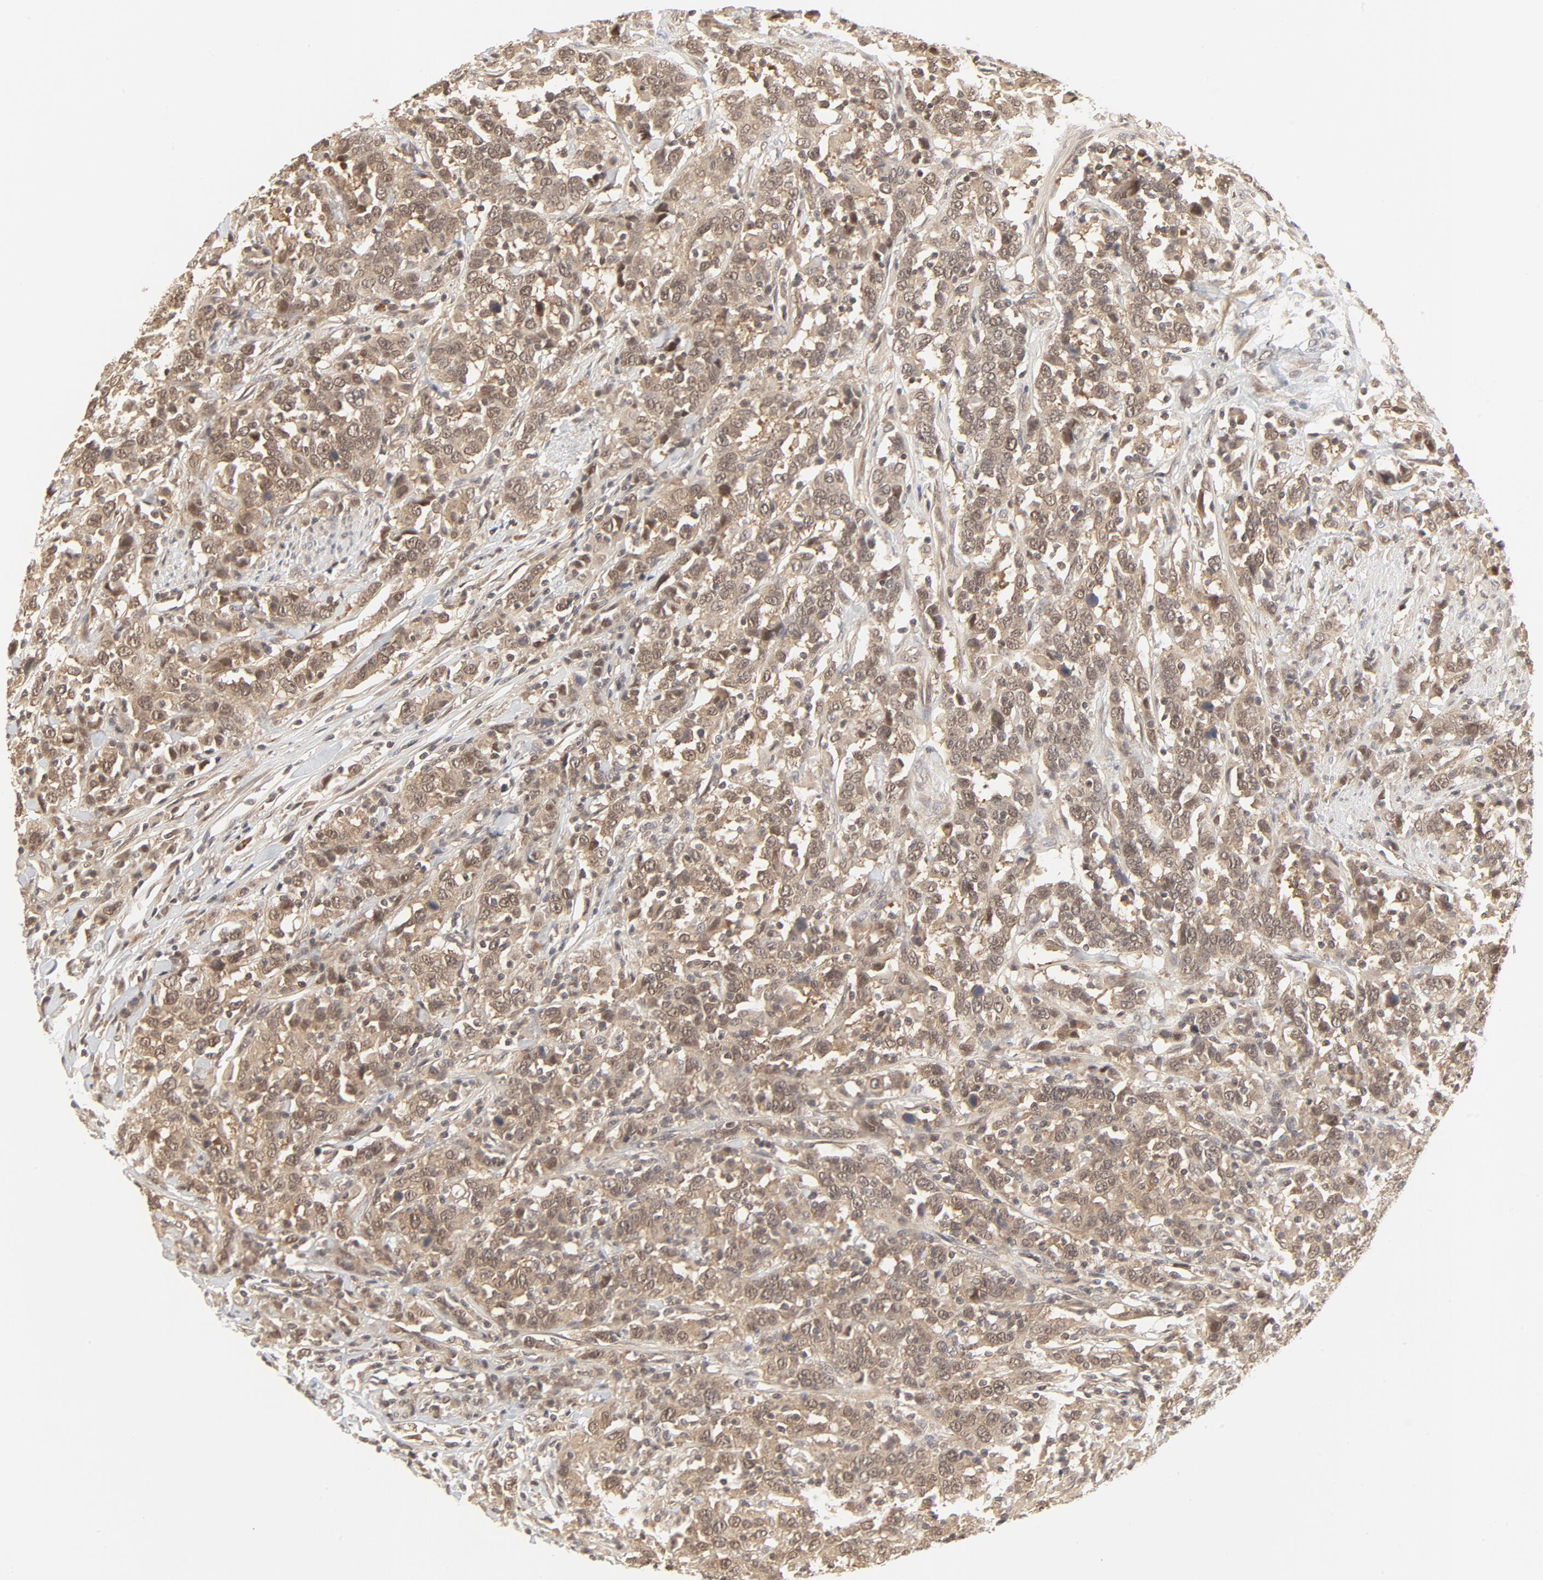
{"staining": {"intensity": "moderate", "quantity": "25%-75%", "location": "cytoplasmic/membranous,nuclear"}, "tissue": "urothelial cancer", "cell_type": "Tumor cells", "image_type": "cancer", "snomed": [{"axis": "morphology", "description": "Urothelial carcinoma, High grade"}, {"axis": "topography", "description": "Urinary bladder"}], "caption": "Immunohistochemical staining of urothelial carcinoma (high-grade) reveals medium levels of moderate cytoplasmic/membranous and nuclear protein positivity in about 25%-75% of tumor cells.", "gene": "NEDD8", "patient": {"sex": "male", "age": 61}}